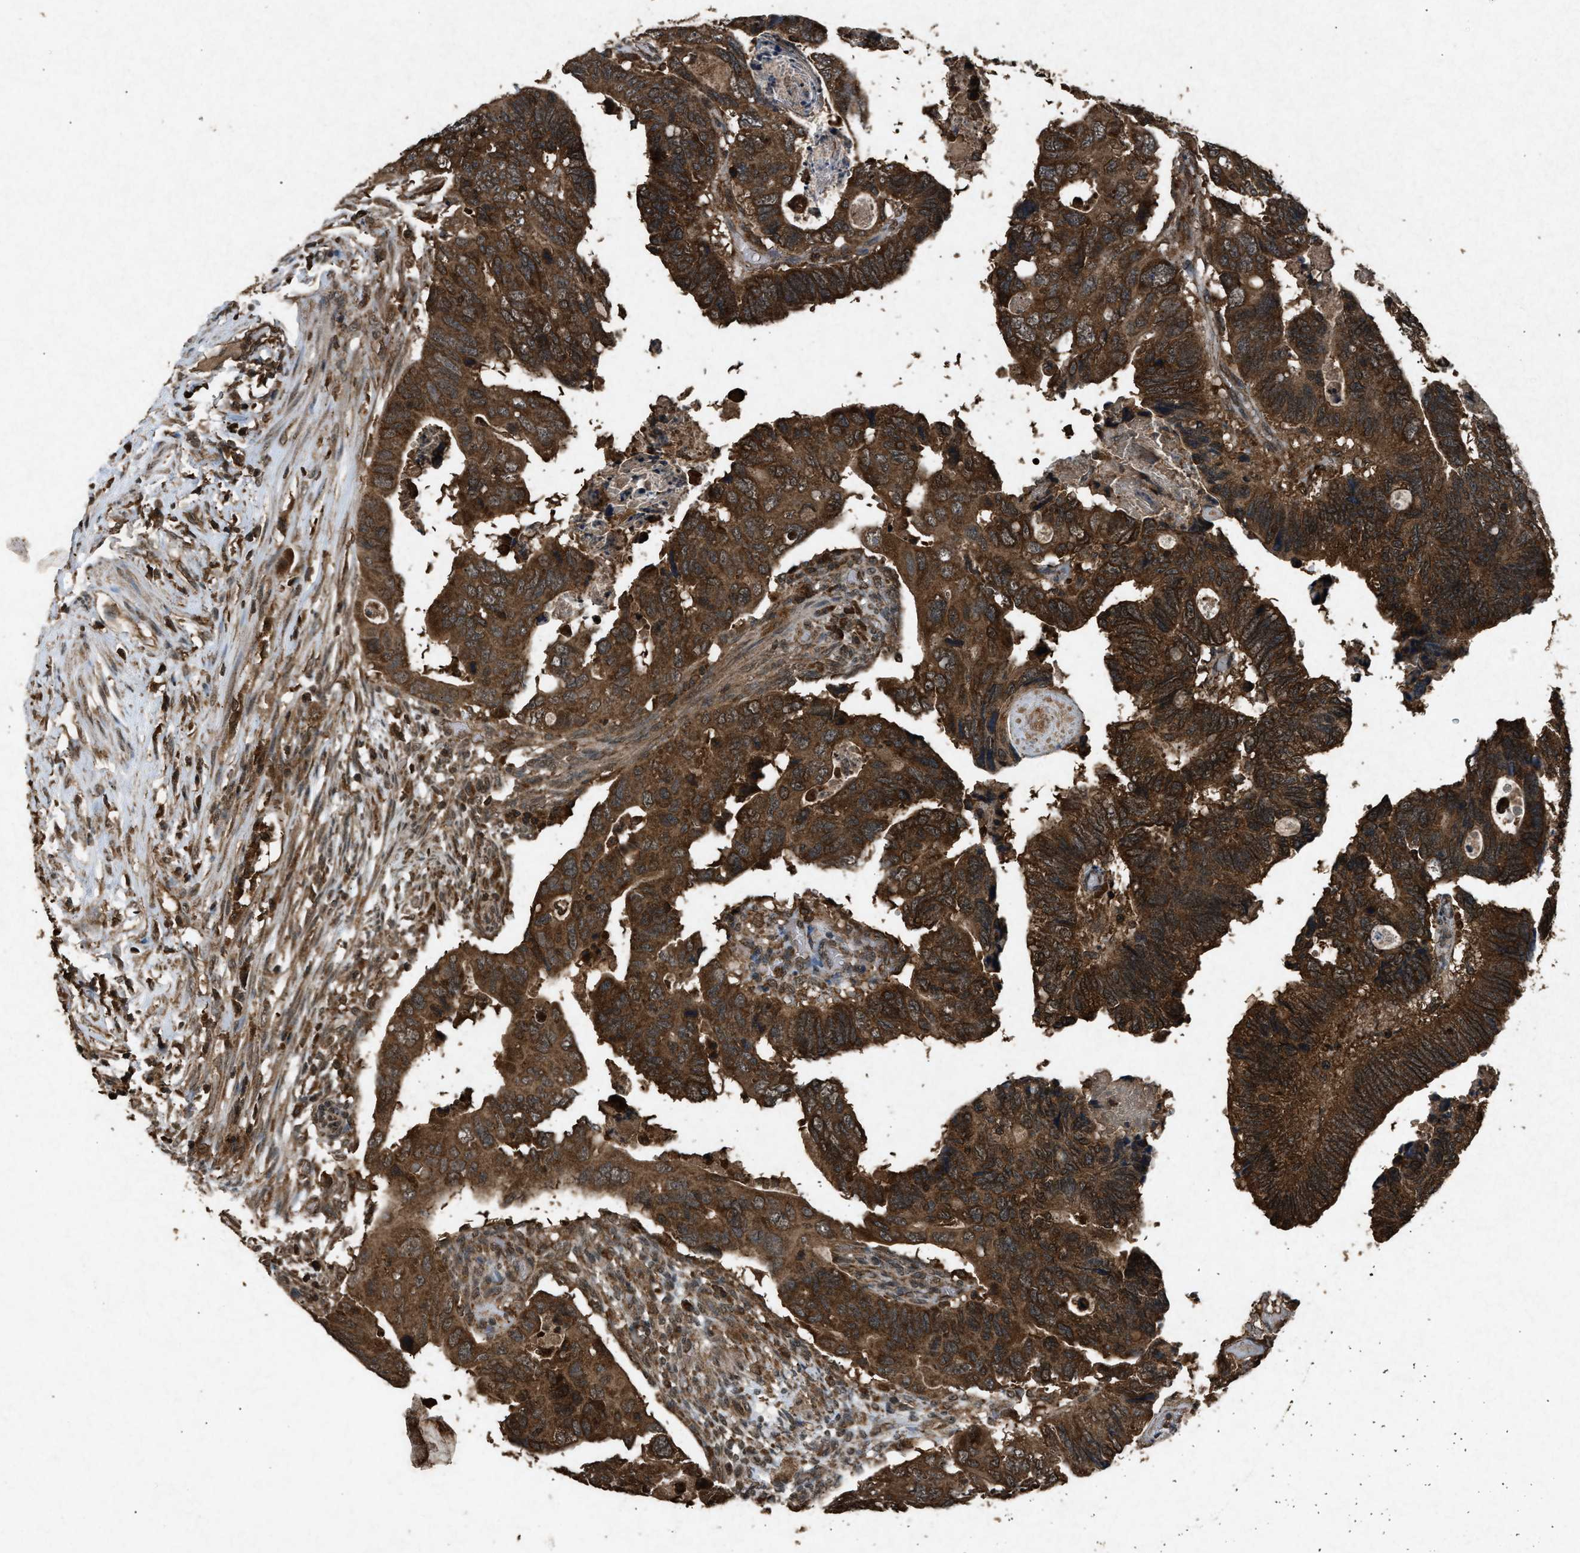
{"staining": {"intensity": "strong", "quantity": ">75%", "location": "cytoplasmic/membranous"}, "tissue": "colorectal cancer", "cell_type": "Tumor cells", "image_type": "cancer", "snomed": [{"axis": "morphology", "description": "Adenocarcinoma, NOS"}, {"axis": "topography", "description": "Rectum"}], "caption": "A high amount of strong cytoplasmic/membranous expression is appreciated in approximately >75% of tumor cells in colorectal cancer (adenocarcinoma) tissue.", "gene": "OAS1", "patient": {"sex": "male", "age": 53}}